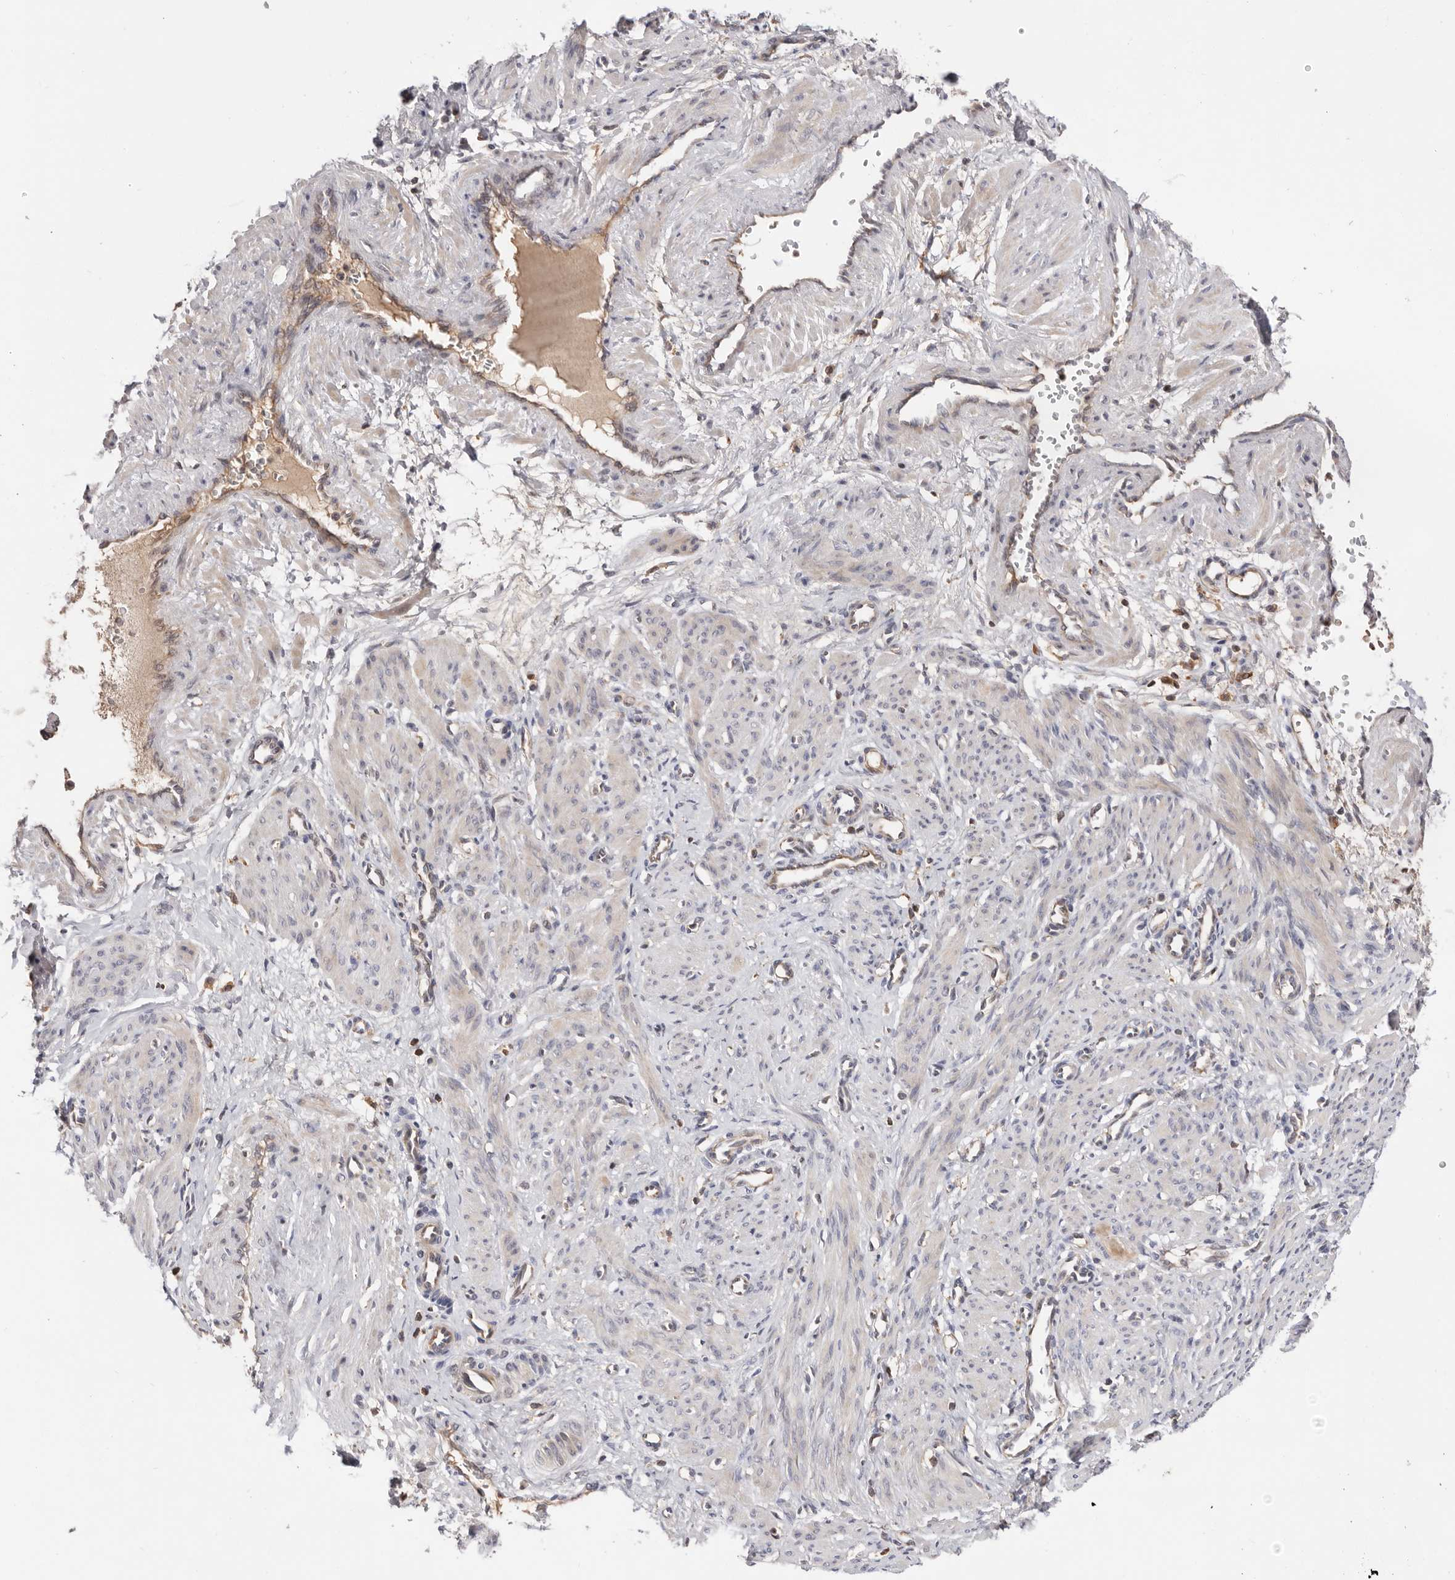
{"staining": {"intensity": "weak", "quantity": "<25%", "location": "cytoplasmic/membranous"}, "tissue": "smooth muscle", "cell_type": "Smooth muscle cells", "image_type": "normal", "snomed": [{"axis": "morphology", "description": "Normal tissue, NOS"}, {"axis": "topography", "description": "Endometrium"}], "caption": "High power microscopy photomicrograph of an immunohistochemistry (IHC) image of unremarkable smooth muscle, revealing no significant expression in smooth muscle cells. (DAB (3,3'-diaminobenzidine) IHC, high magnification).", "gene": "RNF213", "patient": {"sex": "female", "age": 33}}